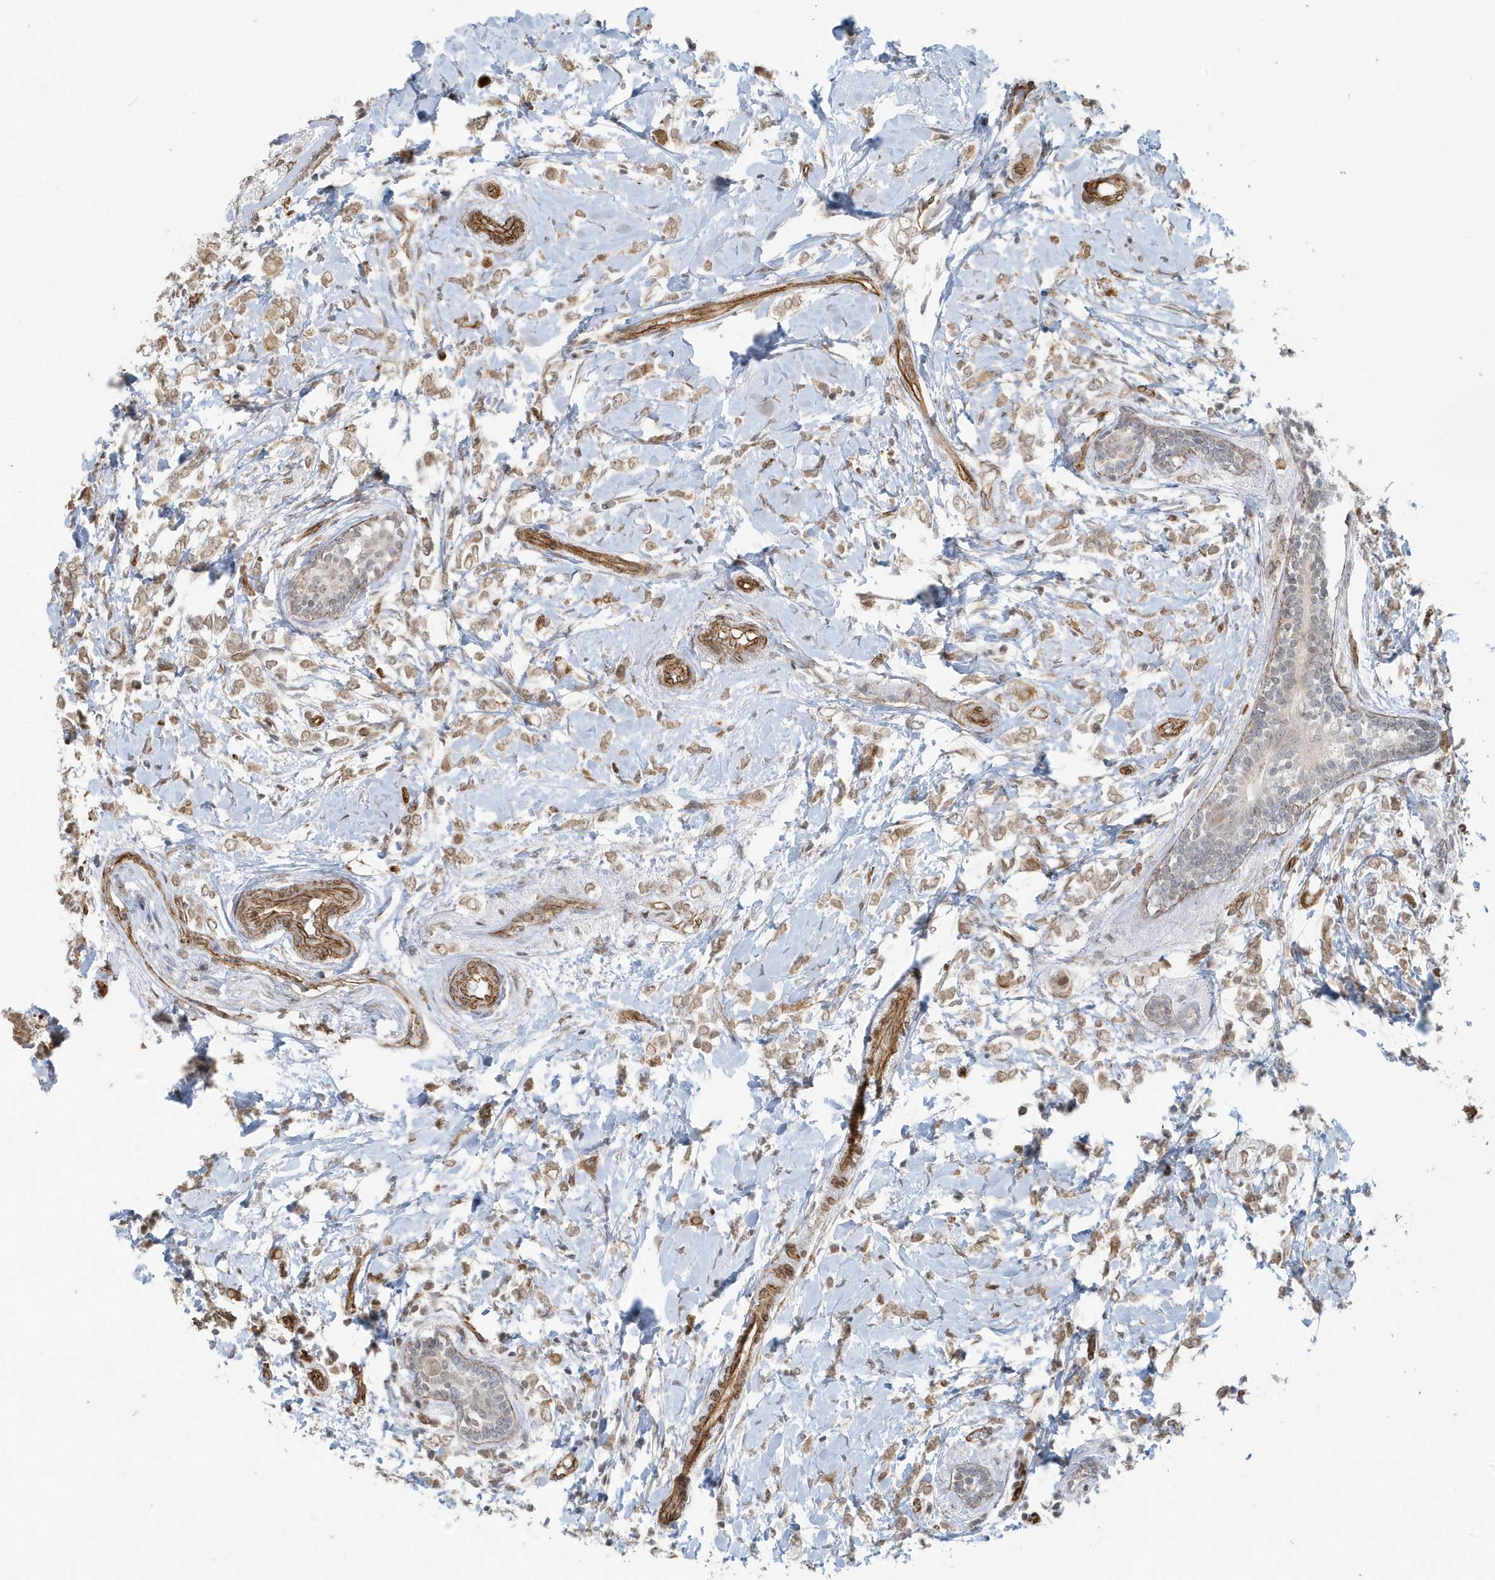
{"staining": {"intensity": "weak", "quantity": ">75%", "location": "cytoplasmic/membranous"}, "tissue": "breast cancer", "cell_type": "Tumor cells", "image_type": "cancer", "snomed": [{"axis": "morphology", "description": "Normal tissue, NOS"}, {"axis": "morphology", "description": "Lobular carcinoma"}, {"axis": "topography", "description": "Breast"}], "caption": "Protein expression analysis of human lobular carcinoma (breast) reveals weak cytoplasmic/membranous expression in approximately >75% of tumor cells.", "gene": "CHCHD4", "patient": {"sex": "female", "age": 47}}